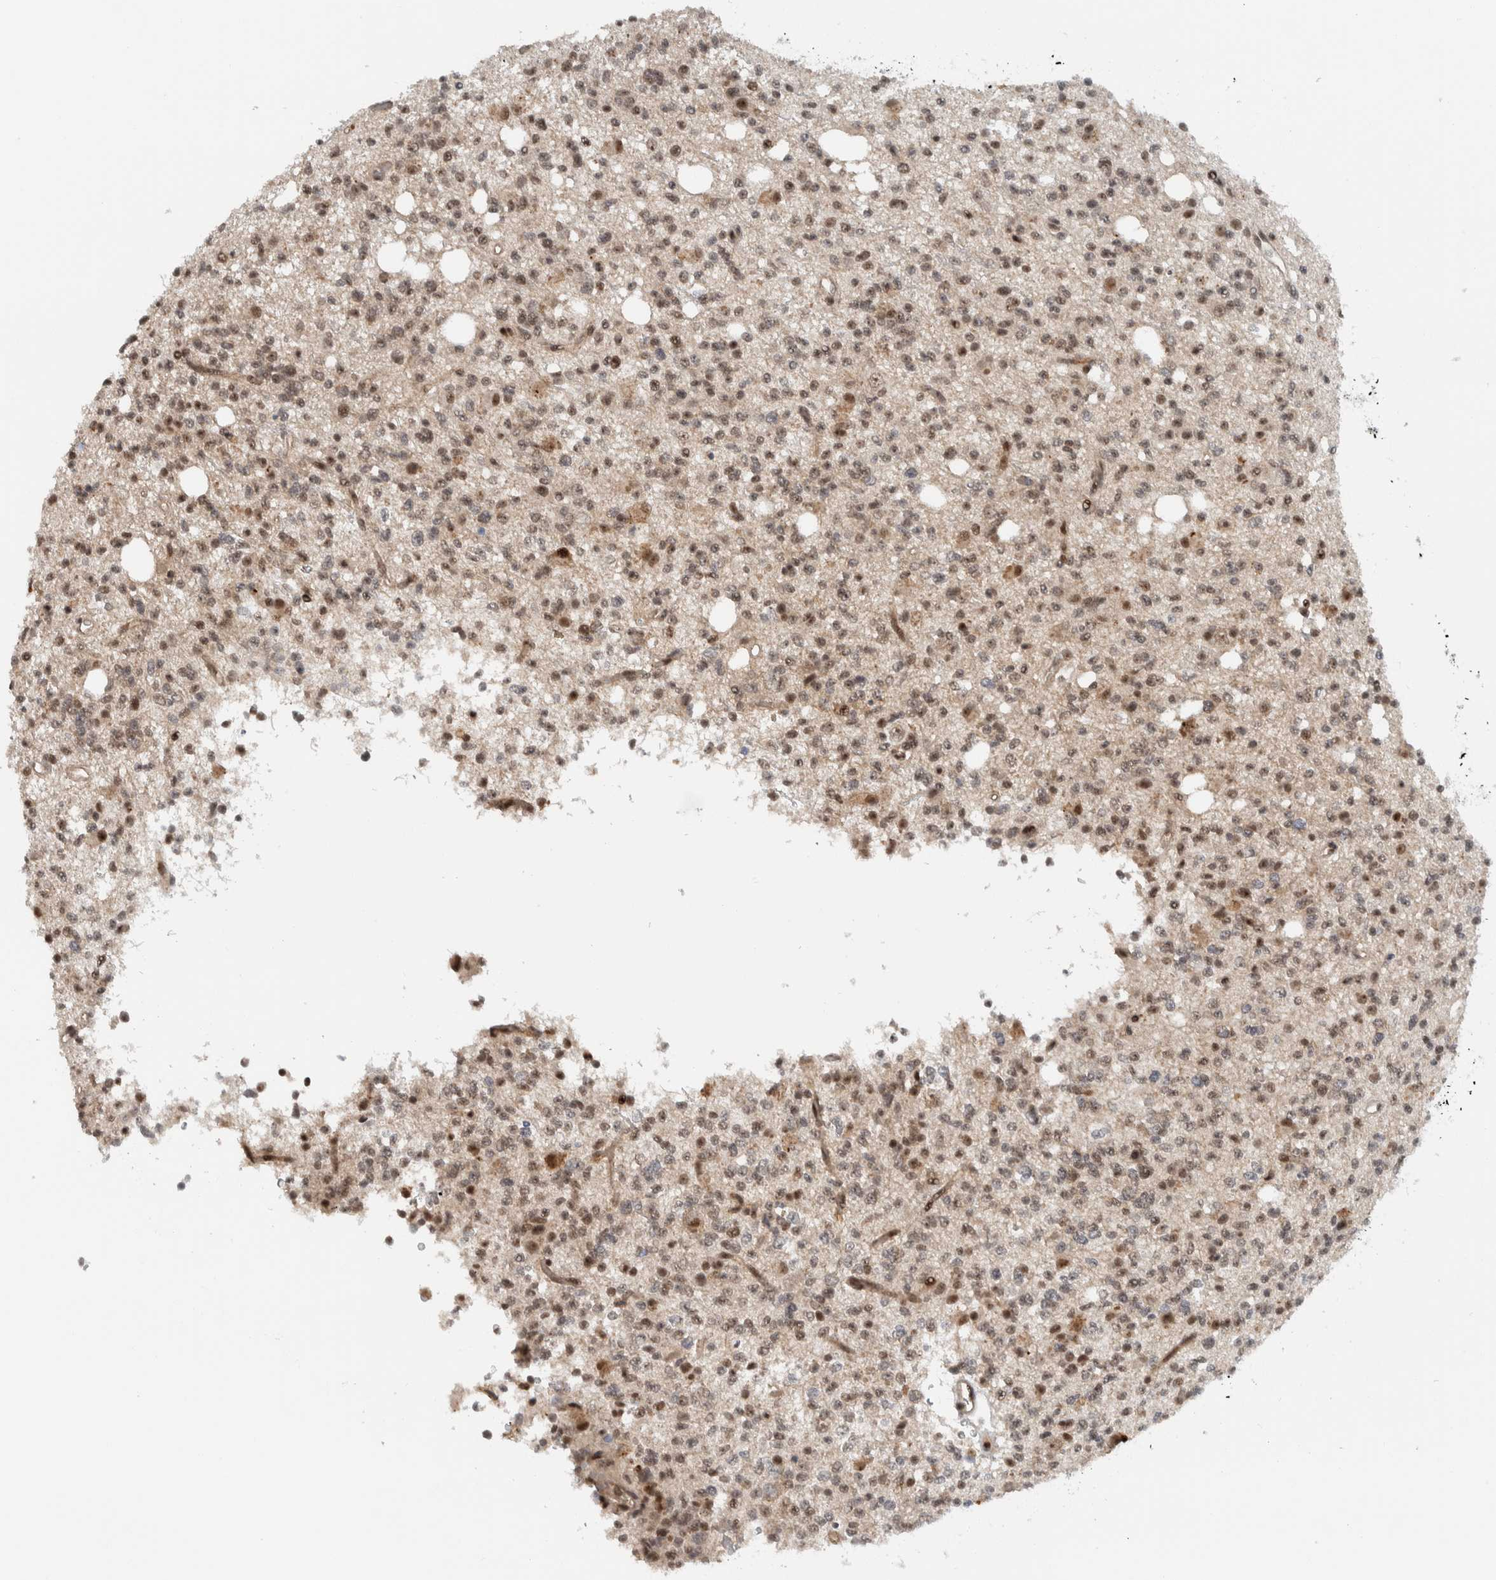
{"staining": {"intensity": "moderate", "quantity": ">75%", "location": "nuclear"}, "tissue": "glioma", "cell_type": "Tumor cells", "image_type": "cancer", "snomed": [{"axis": "morphology", "description": "Glioma, malignant, High grade"}, {"axis": "topography", "description": "Brain"}], "caption": "An image of human high-grade glioma (malignant) stained for a protein reveals moderate nuclear brown staining in tumor cells. (DAB (3,3'-diaminobenzidine) = brown stain, brightfield microscopy at high magnification).", "gene": "ZFP91", "patient": {"sex": "female", "age": 62}}